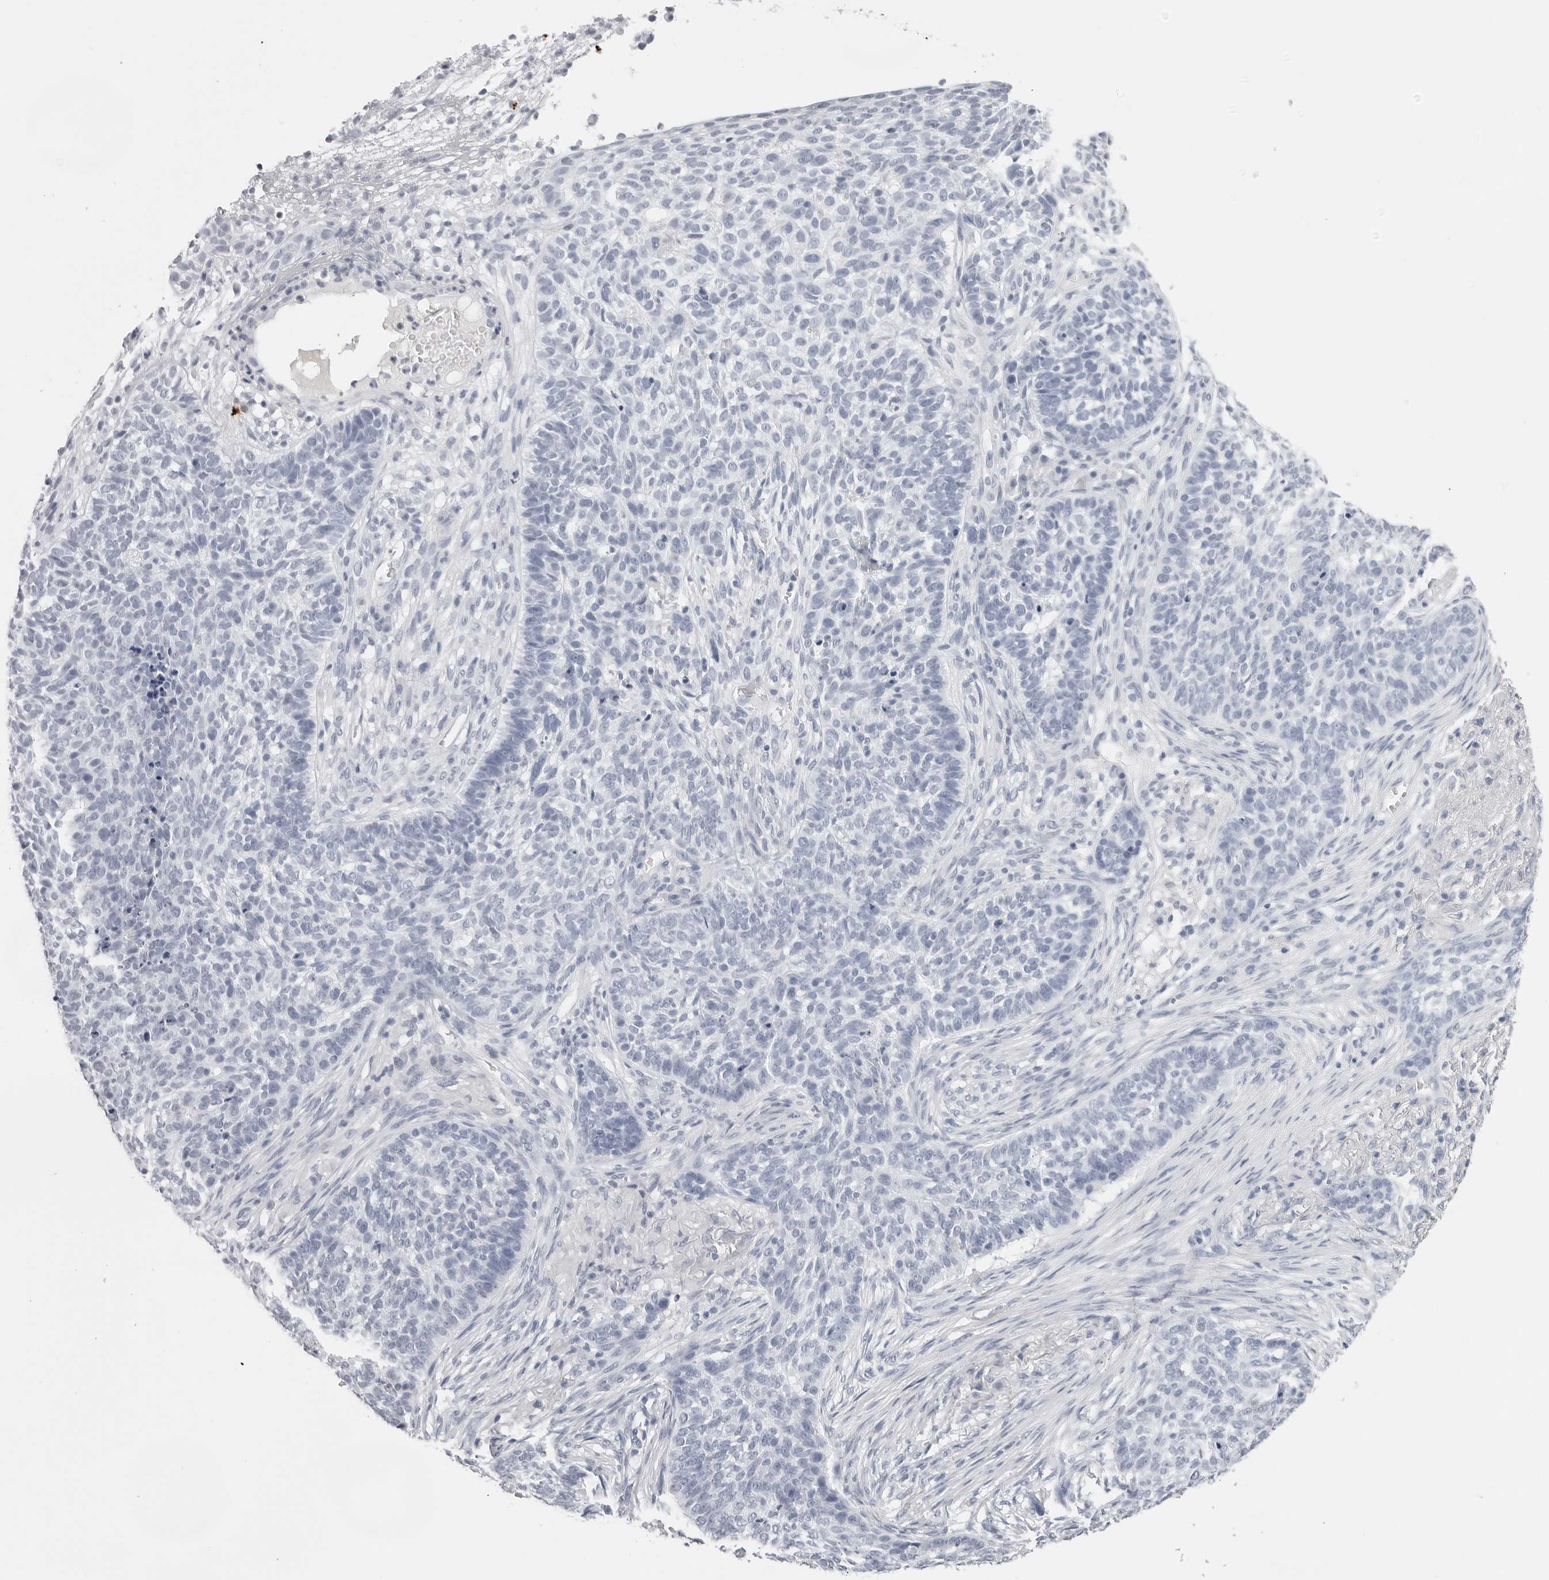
{"staining": {"intensity": "negative", "quantity": "none", "location": "none"}, "tissue": "skin cancer", "cell_type": "Tumor cells", "image_type": "cancer", "snomed": [{"axis": "morphology", "description": "Basal cell carcinoma"}, {"axis": "topography", "description": "Skin"}], "caption": "Immunohistochemistry (IHC) of human basal cell carcinoma (skin) shows no positivity in tumor cells.", "gene": "CST5", "patient": {"sex": "male", "age": 85}}